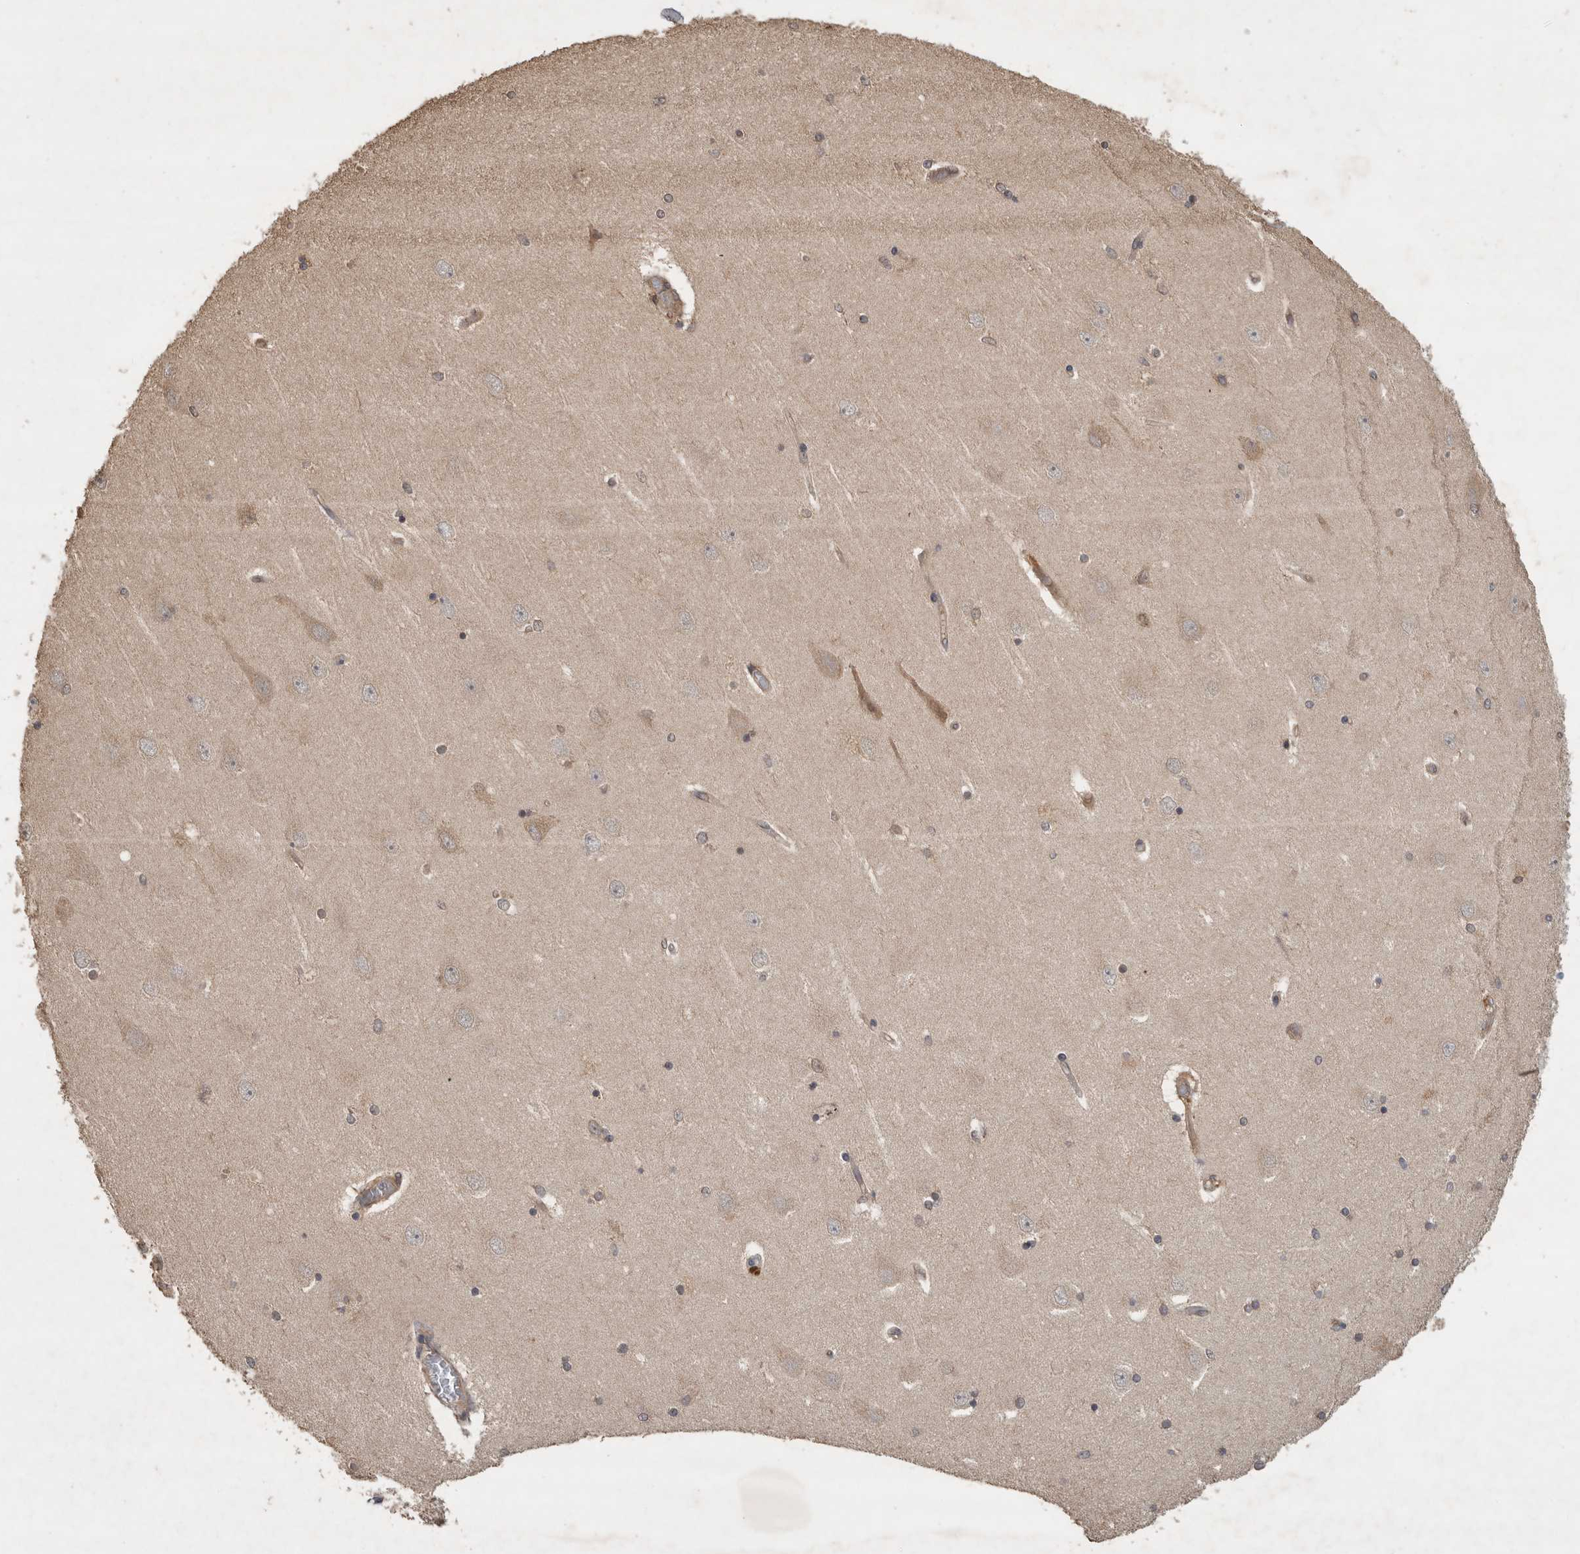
{"staining": {"intensity": "moderate", "quantity": "<25%", "location": "cytoplasmic/membranous,nuclear"}, "tissue": "hippocampus", "cell_type": "Glial cells", "image_type": "normal", "snomed": [{"axis": "morphology", "description": "Normal tissue, NOS"}, {"axis": "topography", "description": "Hippocampus"}], "caption": "Immunohistochemical staining of normal hippocampus shows low levels of moderate cytoplasmic/membranous,nuclear expression in about <25% of glial cells.", "gene": "OTUD7B", "patient": {"sex": "female", "age": 54}}